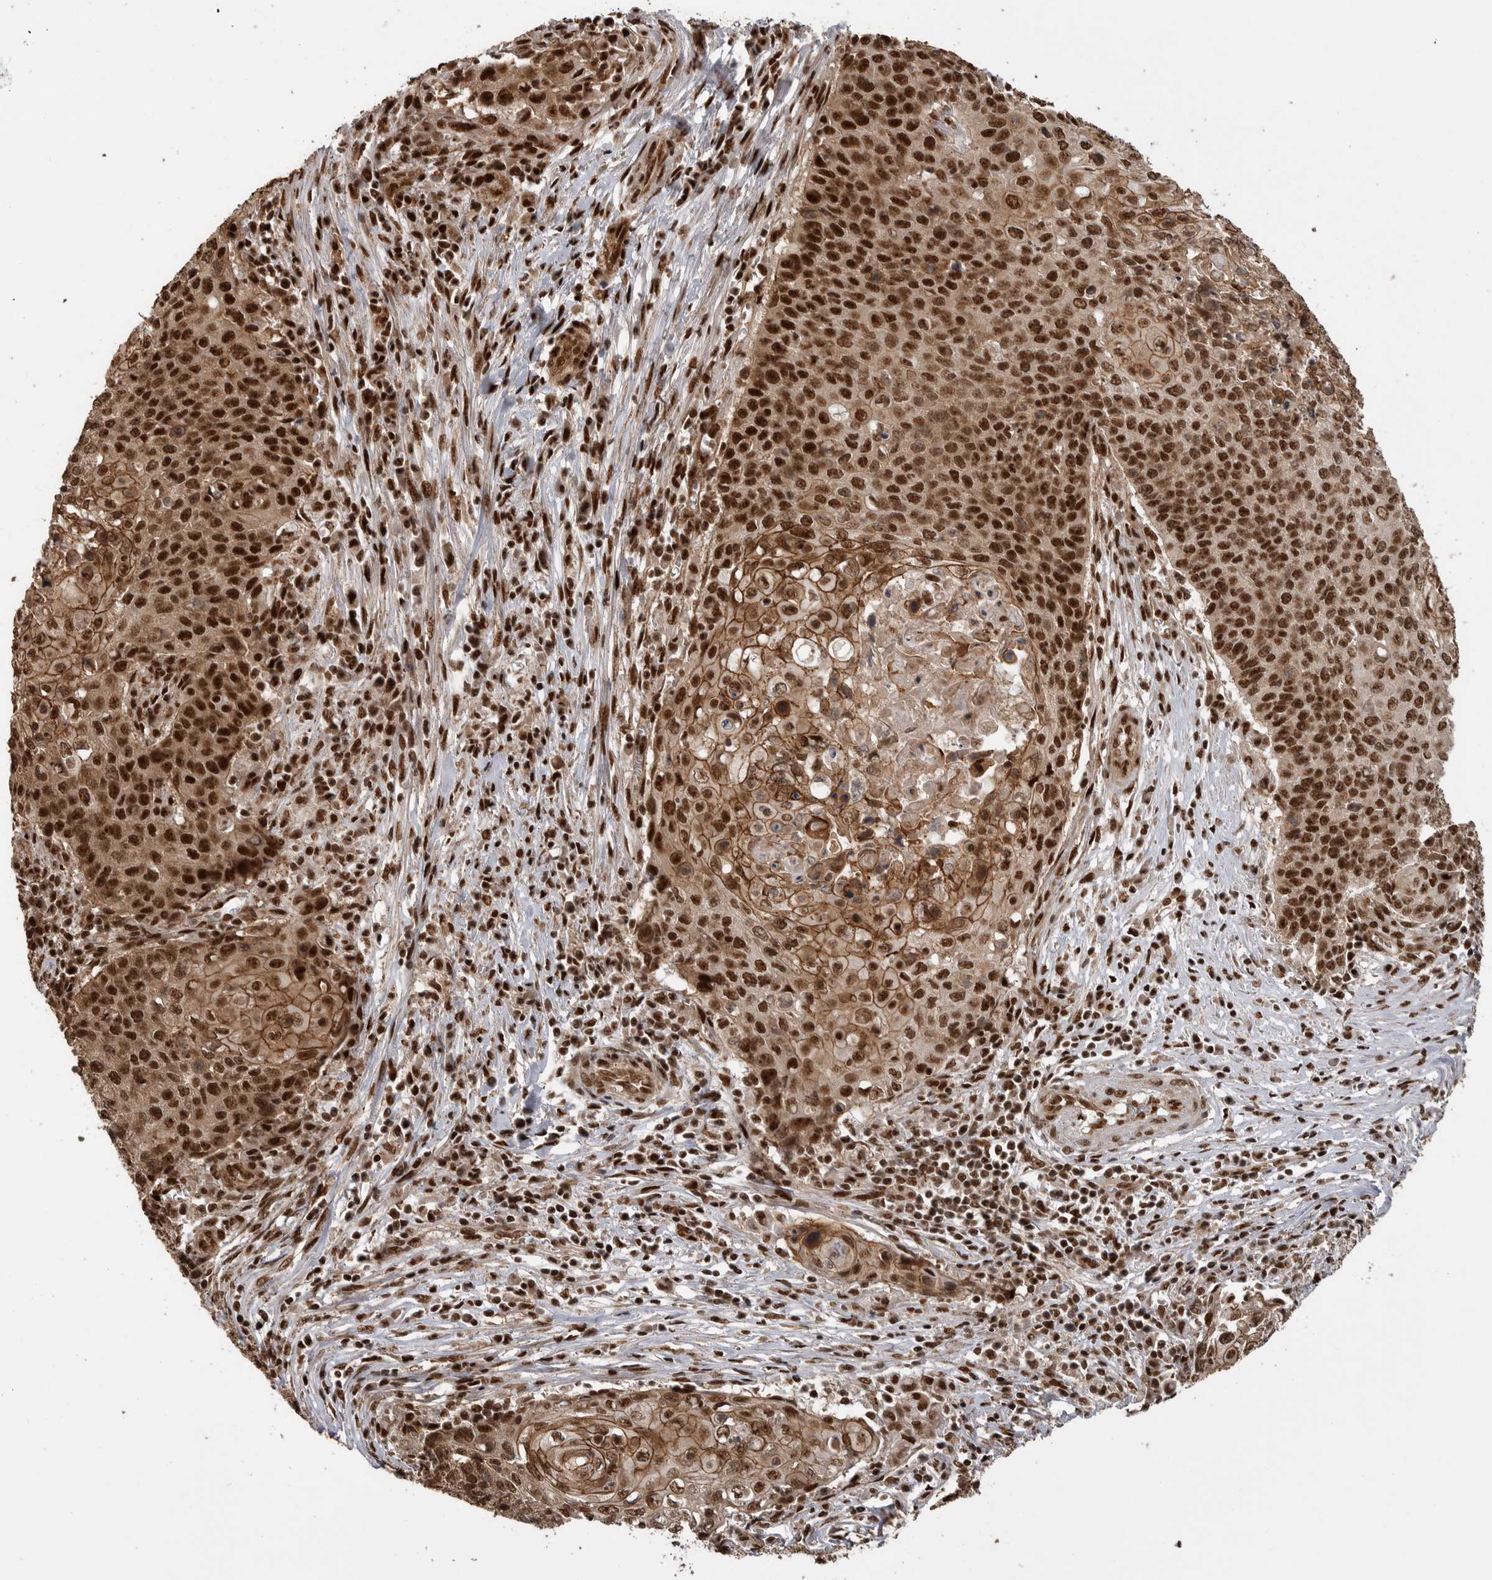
{"staining": {"intensity": "strong", "quantity": ">75%", "location": "cytoplasmic/membranous,nuclear"}, "tissue": "cervical cancer", "cell_type": "Tumor cells", "image_type": "cancer", "snomed": [{"axis": "morphology", "description": "Squamous cell carcinoma, NOS"}, {"axis": "topography", "description": "Cervix"}], "caption": "Immunohistochemical staining of cervical cancer (squamous cell carcinoma) displays high levels of strong cytoplasmic/membranous and nuclear positivity in about >75% of tumor cells.", "gene": "PPP1R8", "patient": {"sex": "female", "age": 39}}